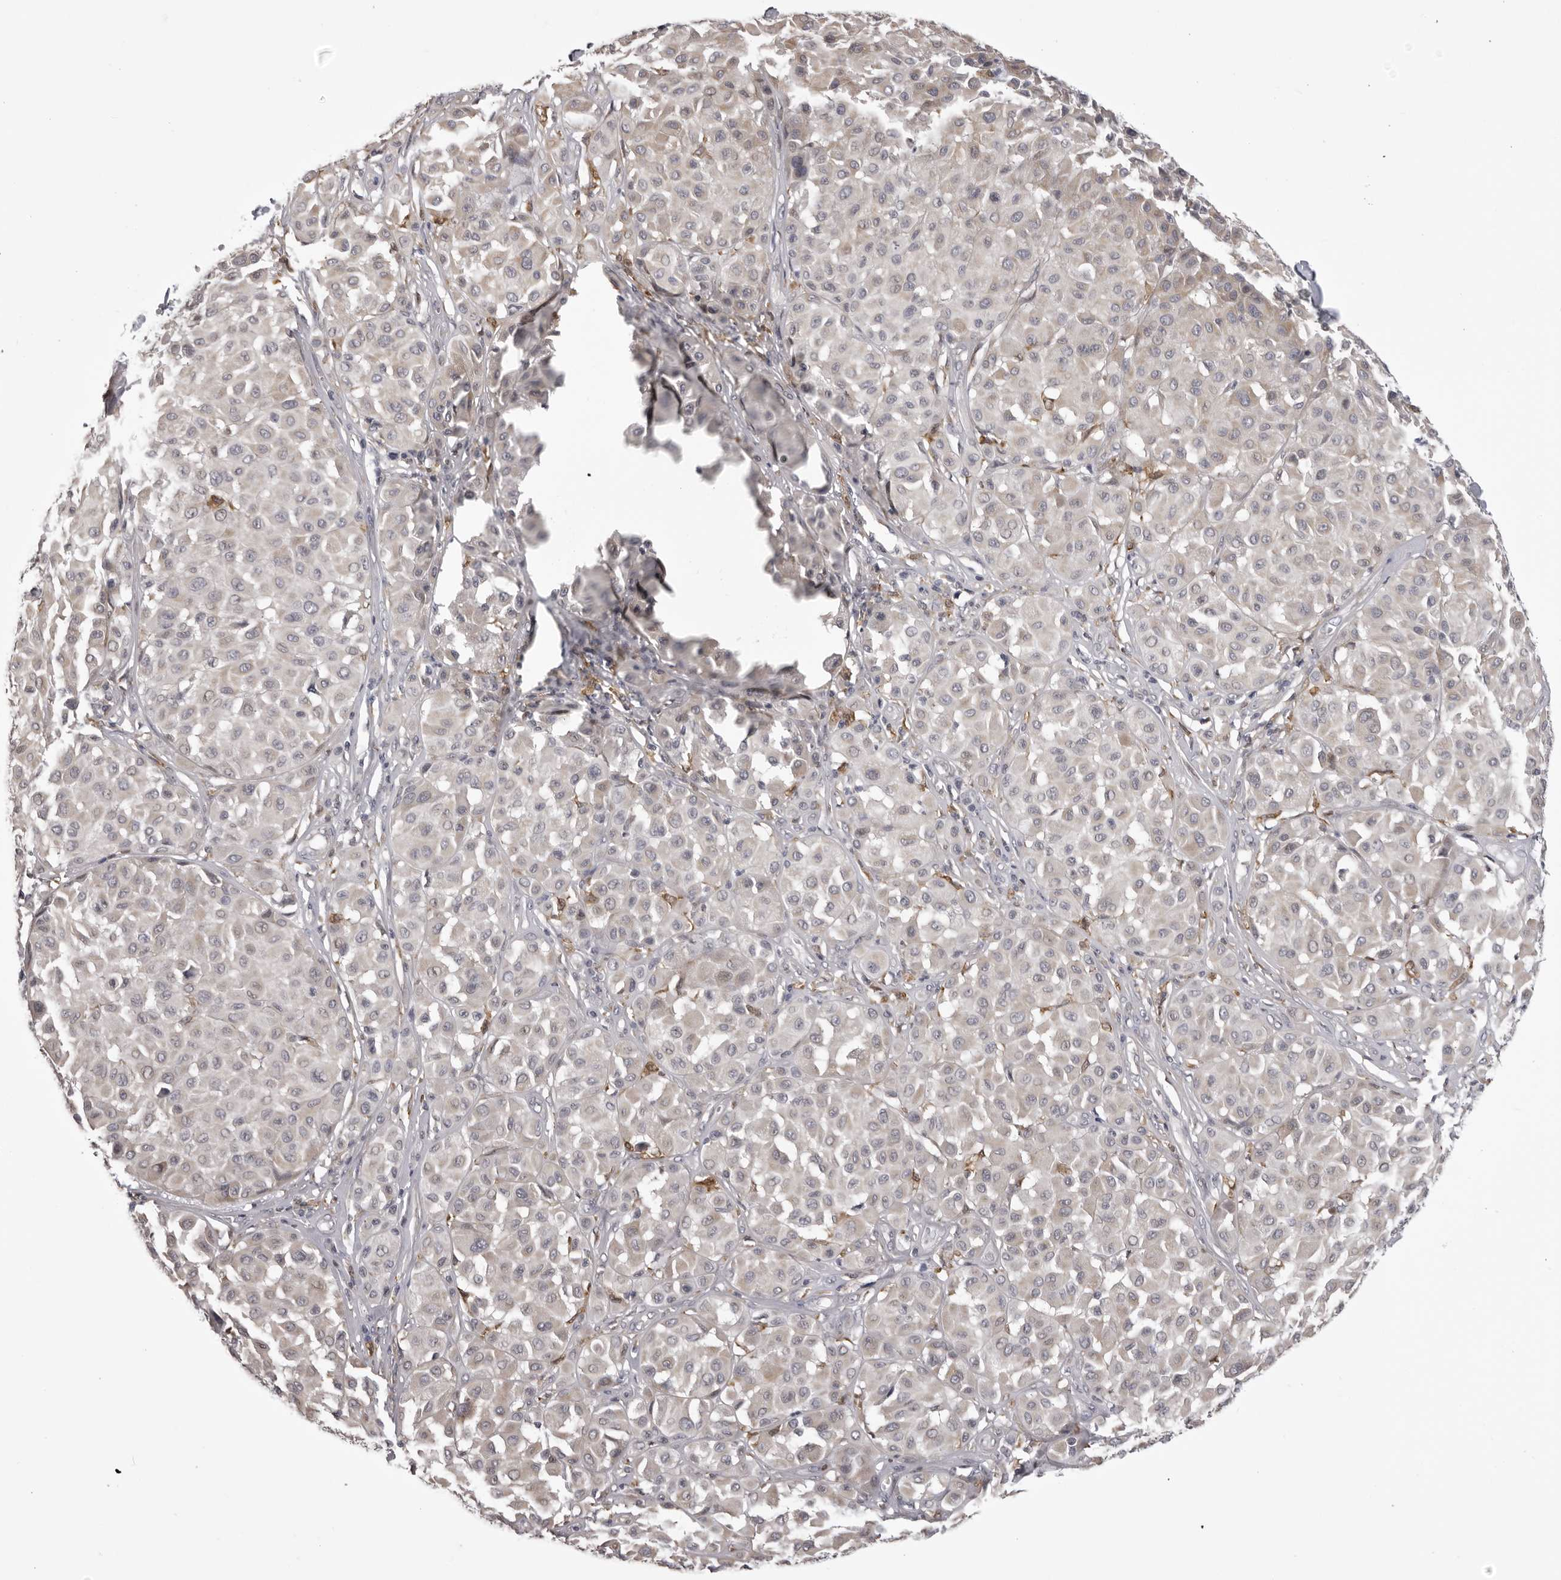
{"staining": {"intensity": "negative", "quantity": "none", "location": "none"}, "tissue": "melanoma", "cell_type": "Tumor cells", "image_type": "cancer", "snomed": [{"axis": "morphology", "description": "Malignant melanoma, Metastatic site"}, {"axis": "topography", "description": "Soft tissue"}], "caption": "Melanoma was stained to show a protein in brown. There is no significant expression in tumor cells.", "gene": "NCEH1", "patient": {"sex": "male", "age": 41}}